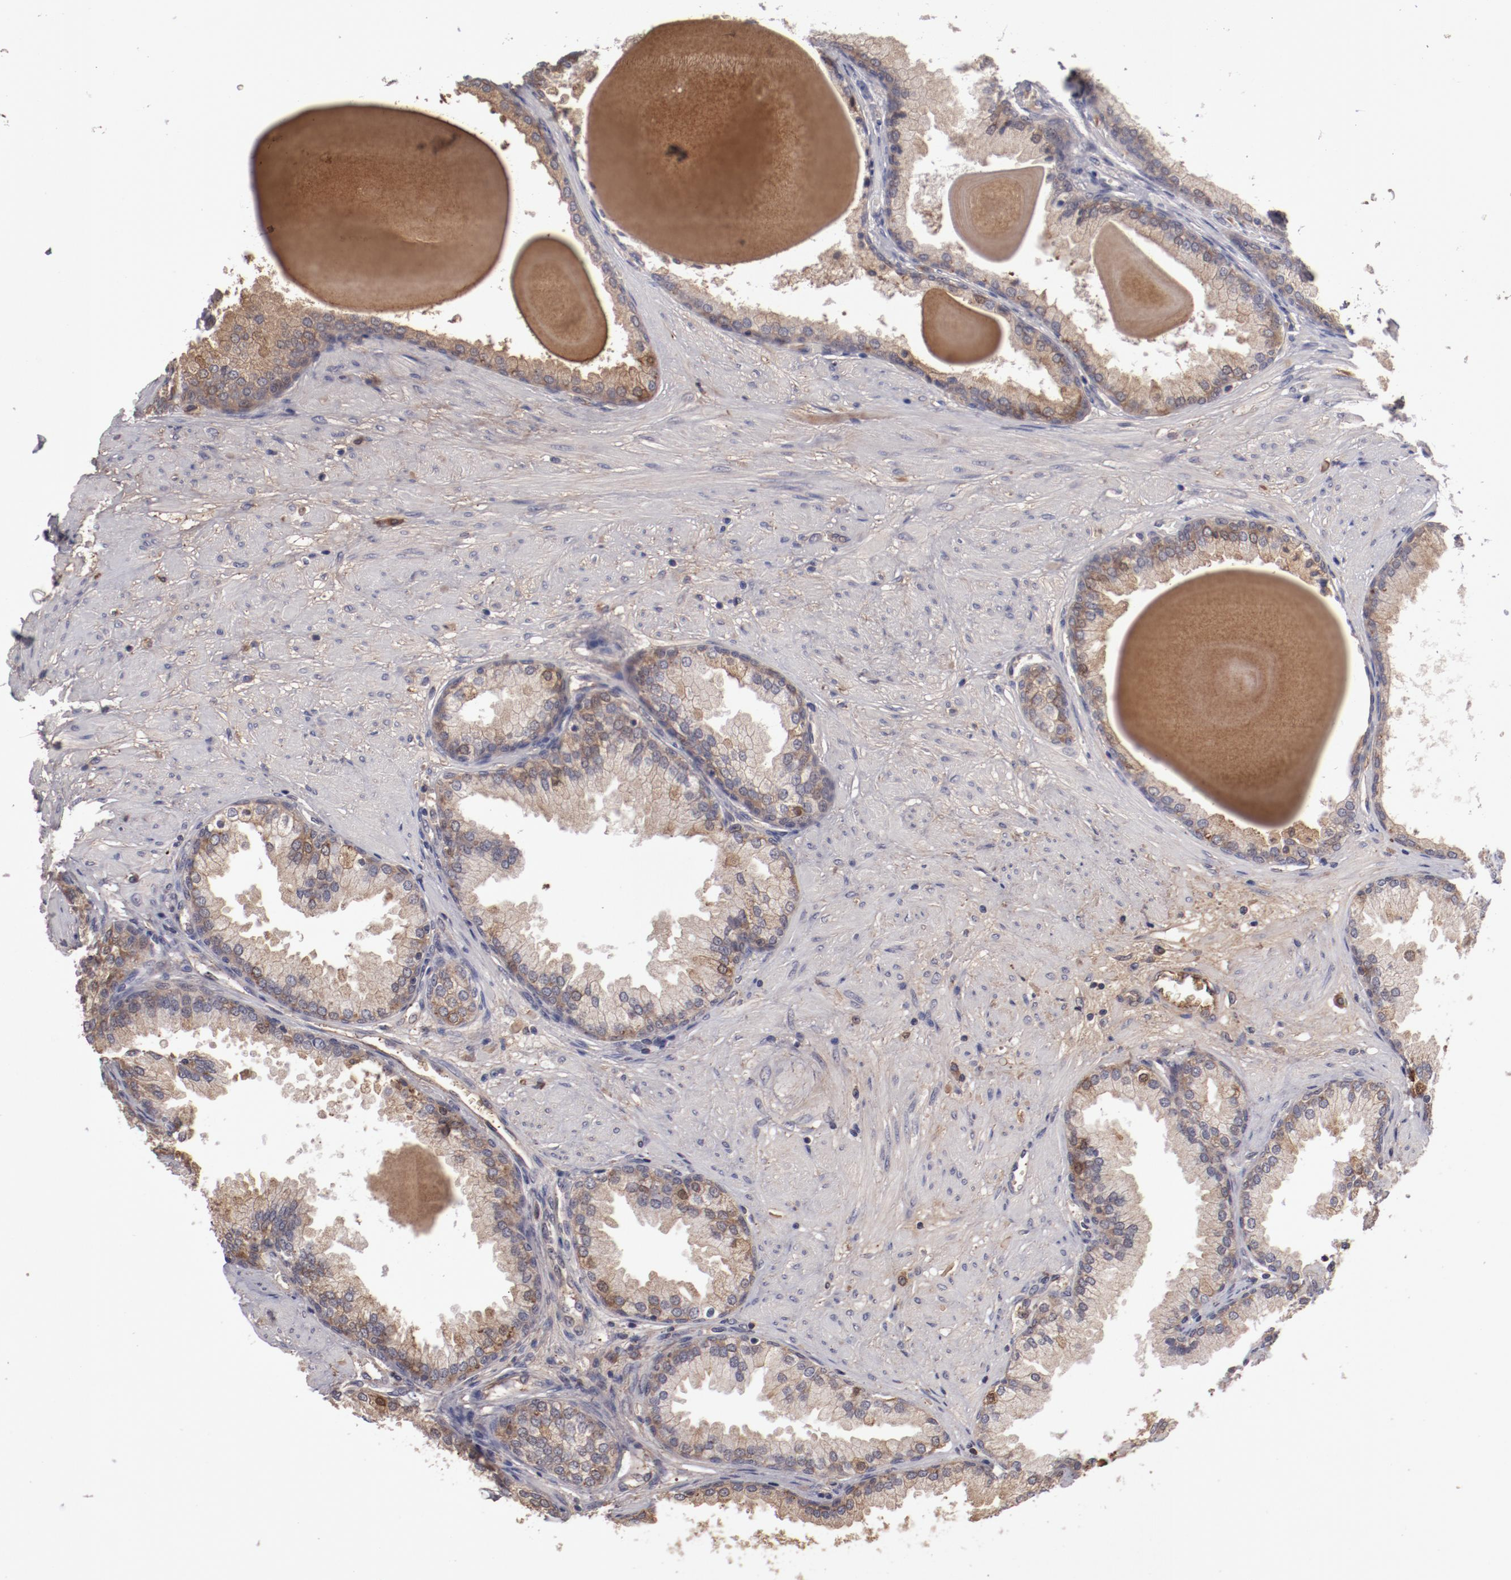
{"staining": {"intensity": "moderate", "quantity": "25%-75%", "location": "cytoplasmic/membranous"}, "tissue": "prostate", "cell_type": "Glandular cells", "image_type": "normal", "snomed": [{"axis": "morphology", "description": "Normal tissue, NOS"}, {"axis": "topography", "description": "Prostate"}], "caption": "Immunohistochemical staining of unremarkable human prostate exhibits 25%-75% levels of moderate cytoplasmic/membranous protein staining in about 25%-75% of glandular cells.", "gene": "CP", "patient": {"sex": "male", "age": 51}}